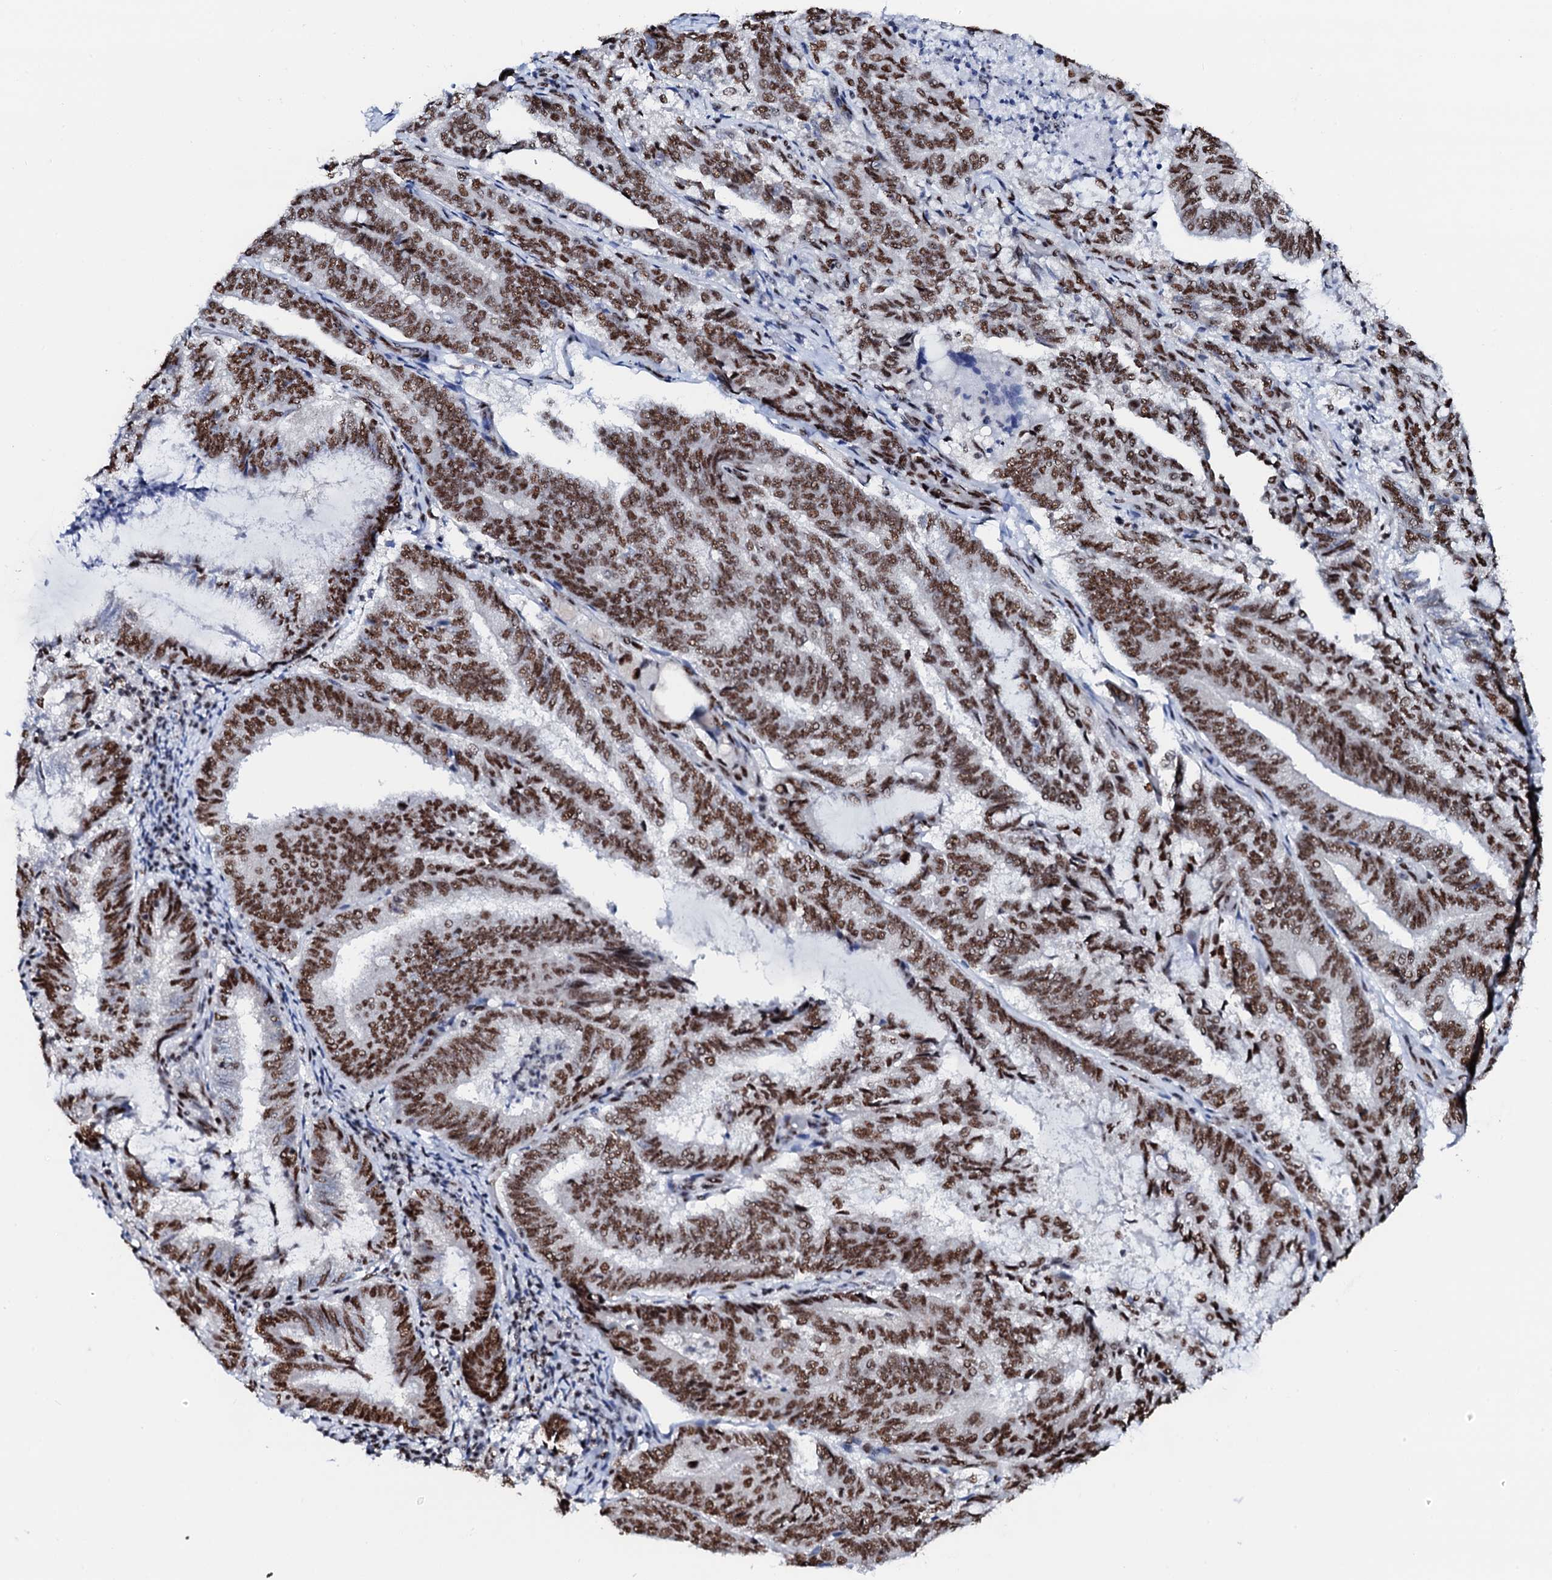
{"staining": {"intensity": "strong", "quantity": ">75%", "location": "nuclear"}, "tissue": "endometrial cancer", "cell_type": "Tumor cells", "image_type": "cancer", "snomed": [{"axis": "morphology", "description": "Adenocarcinoma, NOS"}, {"axis": "topography", "description": "Endometrium"}], "caption": "Brown immunohistochemical staining in human endometrial adenocarcinoma demonstrates strong nuclear staining in approximately >75% of tumor cells.", "gene": "NKAPD1", "patient": {"sex": "female", "age": 80}}